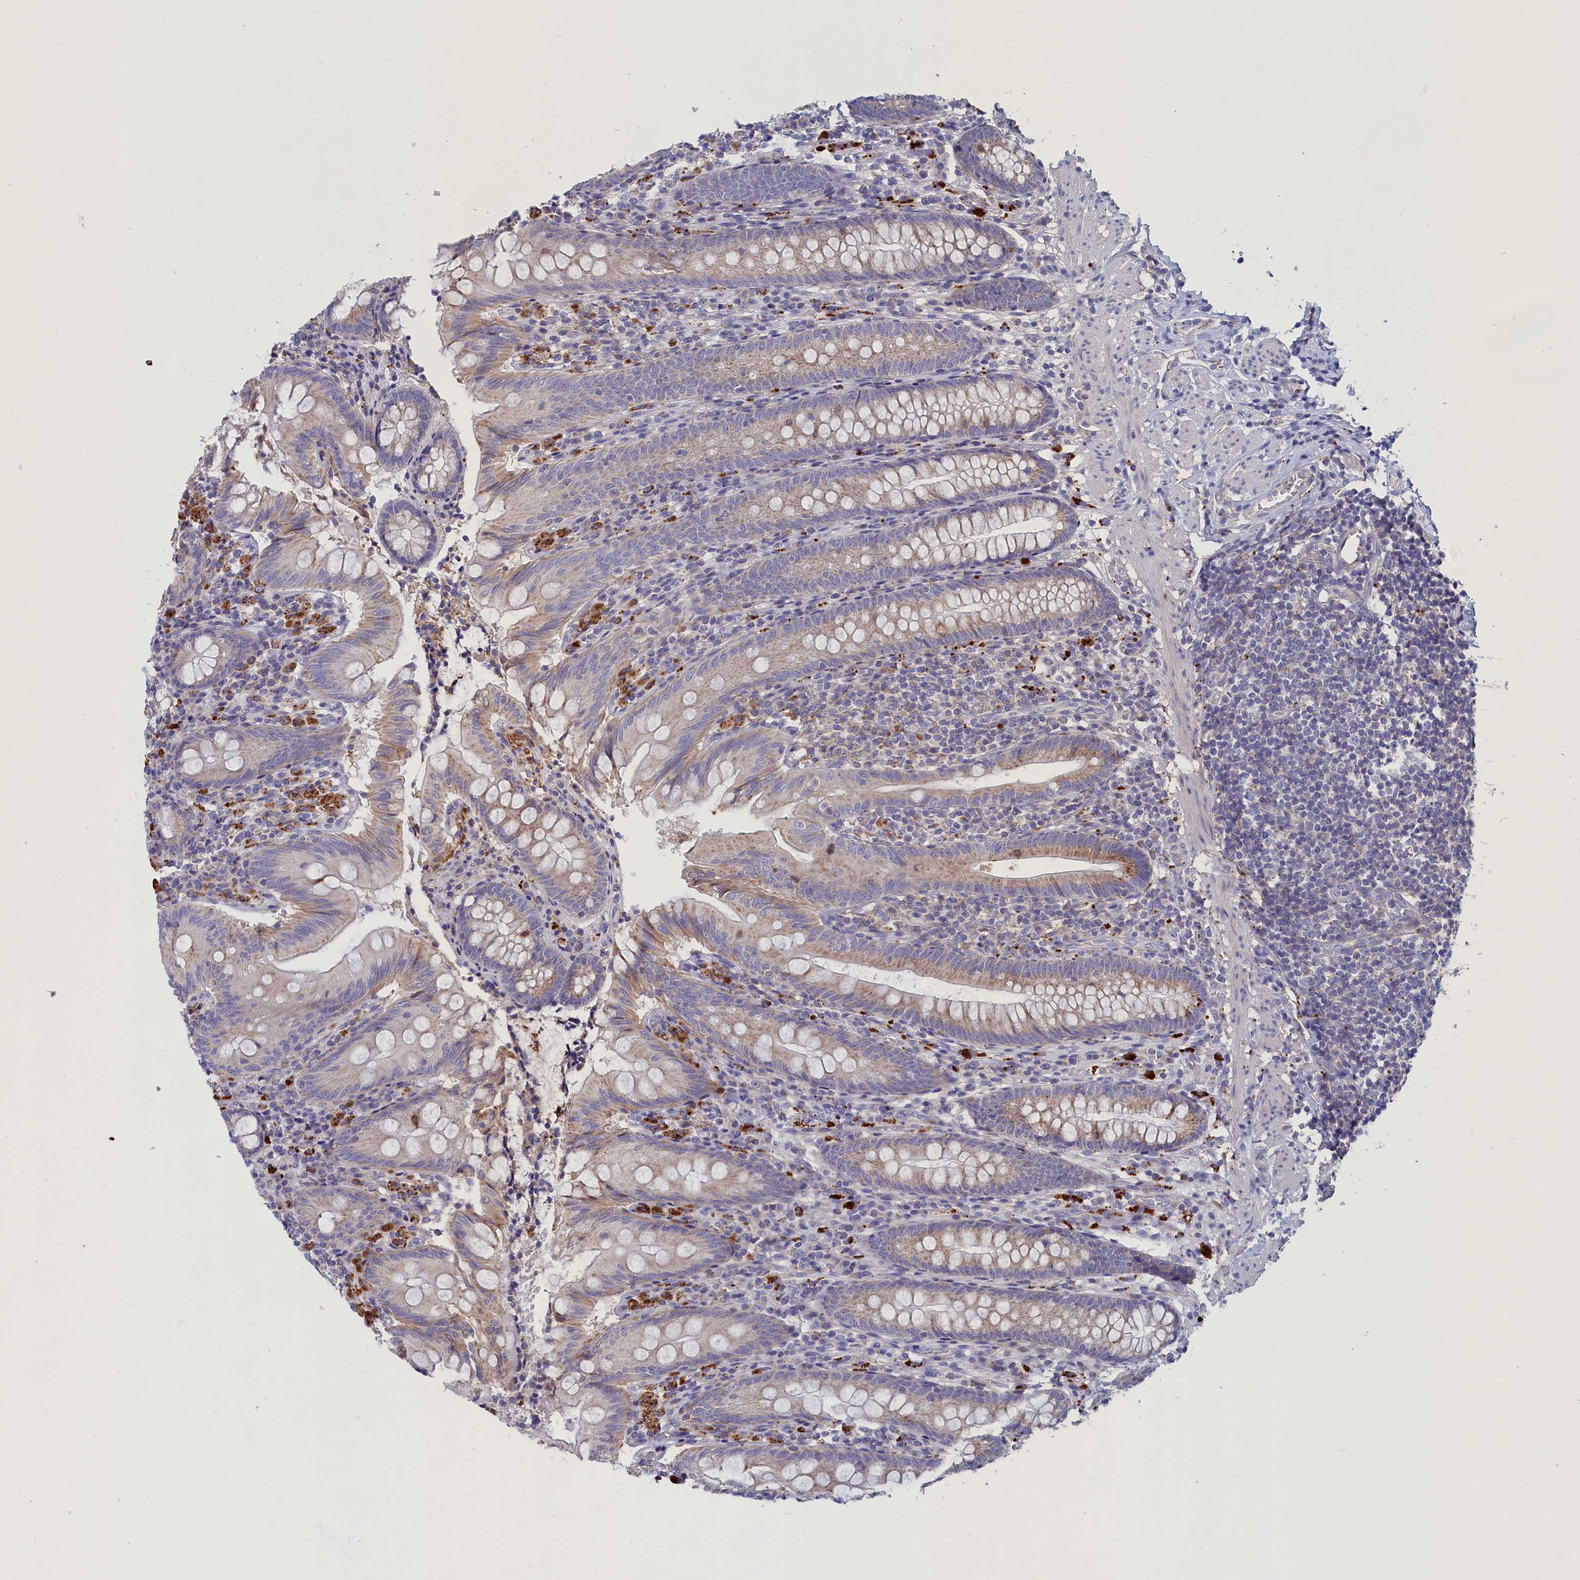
{"staining": {"intensity": "moderate", "quantity": "<25%", "location": "cytoplasmic/membranous"}, "tissue": "appendix", "cell_type": "Glandular cells", "image_type": "normal", "snomed": [{"axis": "morphology", "description": "Normal tissue, NOS"}, {"axis": "topography", "description": "Appendix"}], "caption": "Benign appendix shows moderate cytoplasmic/membranous positivity in approximately <25% of glandular cells (brown staining indicates protein expression, while blue staining denotes nuclei)..", "gene": "WDR6", "patient": {"sex": "male", "age": 55}}